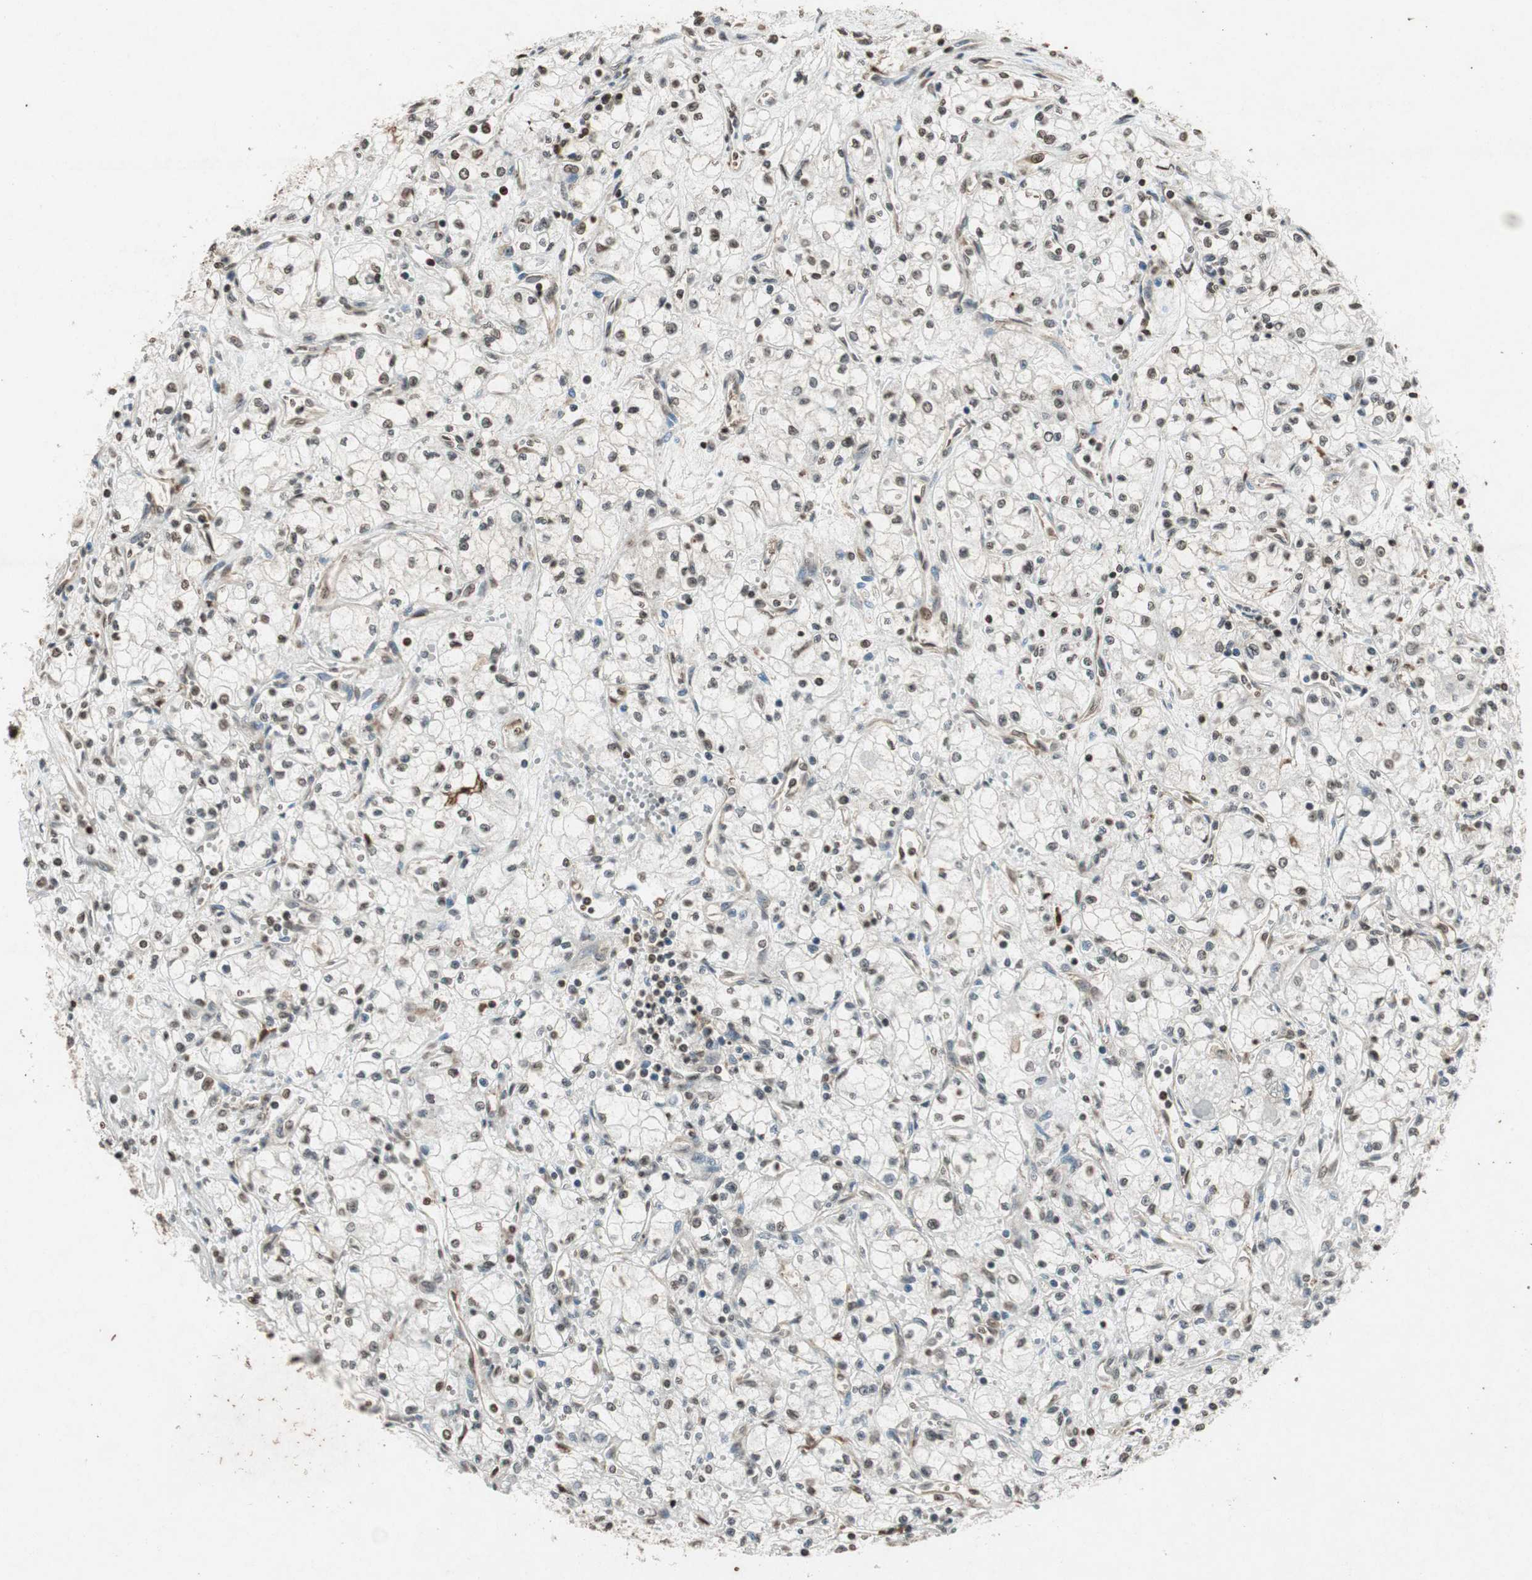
{"staining": {"intensity": "weak", "quantity": "25%-75%", "location": "nuclear"}, "tissue": "renal cancer", "cell_type": "Tumor cells", "image_type": "cancer", "snomed": [{"axis": "morphology", "description": "Normal tissue, NOS"}, {"axis": "morphology", "description": "Adenocarcinoma, NOS"}, {"axis": "topography", "description": "Kidney"}], "caption": "Immunohistochemical staining of adenocarcinoma (renal) shows weak nuclear protein positivity in approximately 25%-75% of tumor cells.", "gene": "PRKG1", "patient": {"sex": "male", "age": 59}}